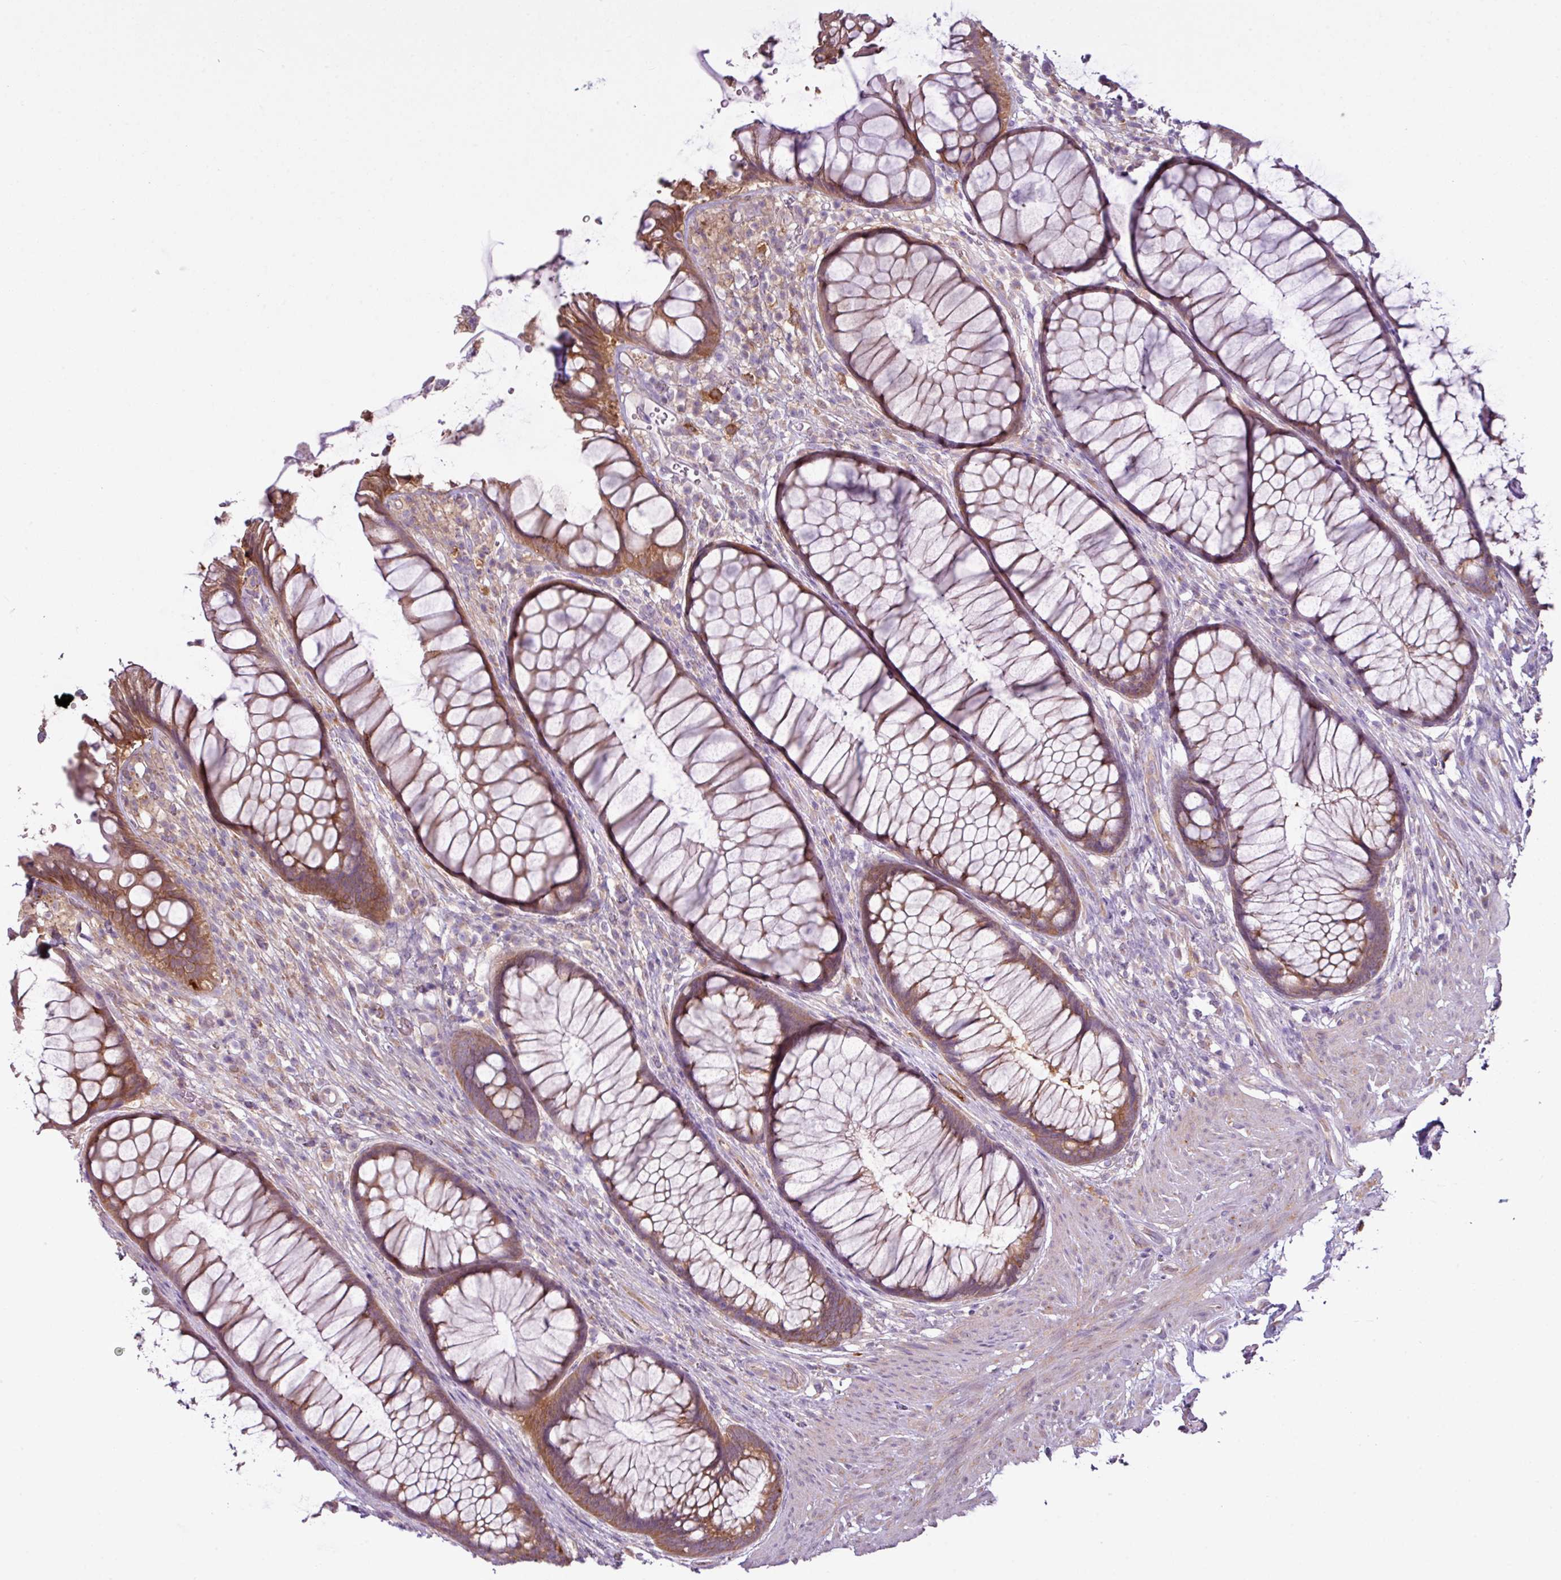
{"staining": {"intensity": "moderate", "quantity": ">75%", "location": "cytoplasmic/membranous"}, "tissue": "rectum", "cell_type": "Glandular cells", "image_type": "normal", "snomed": [{"axis": "morphology", "description": "Normal tissue, NOS"}, {"axis": "topography", "description": "Smooth muscle"}, {"axis": "topography", "description": "Rectum"}], "caption": "This photomicrograph displays immunohistochemistry (IHC) staining of unremarkable rectum, with medium moderate cytoplasmic/membranous positivity in approximately >75% of glandular cells.", "gene": "CAMK2A", "patient": {"sex": "male", "age": 53}}